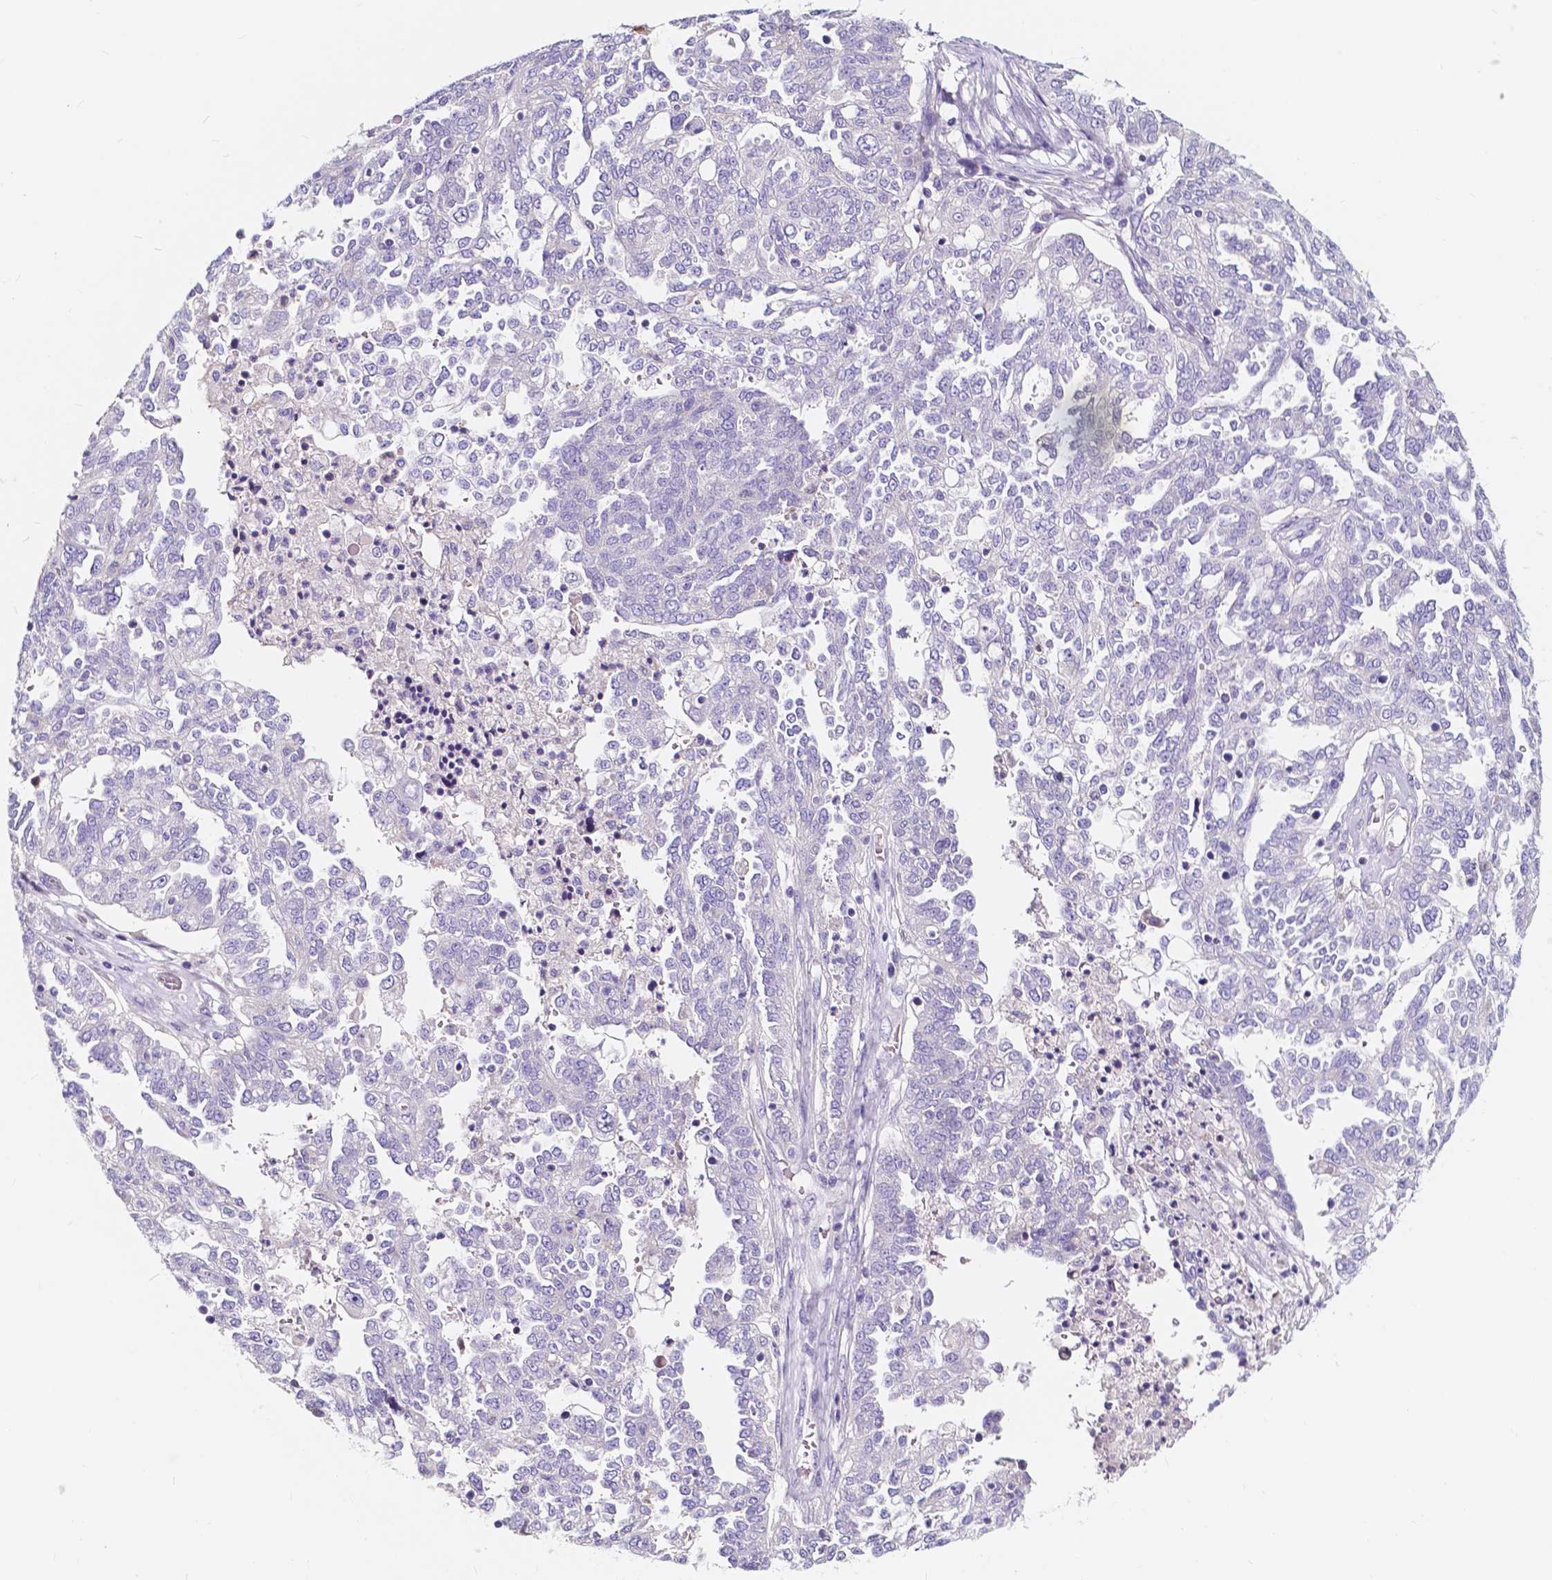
{"staining": {"intensity": "negative", "quantity": "none", "location": "none"}, "tissue": "ovarian cancer", "cell_type": "Tumor cells", "image_type": "cancer", "snomed": [{"axis": "morphology", "description": "Cystadenocarcinoma, serous, NOS"}, {"axis": "topography", "description": "Ovary"}], "caption": "Tumor cells are negative for brown protein staining in ovarian serous cystadenocarcinoma.", "gene": "CLSTN2", "patient": {"sex": "female", "age": 67}}